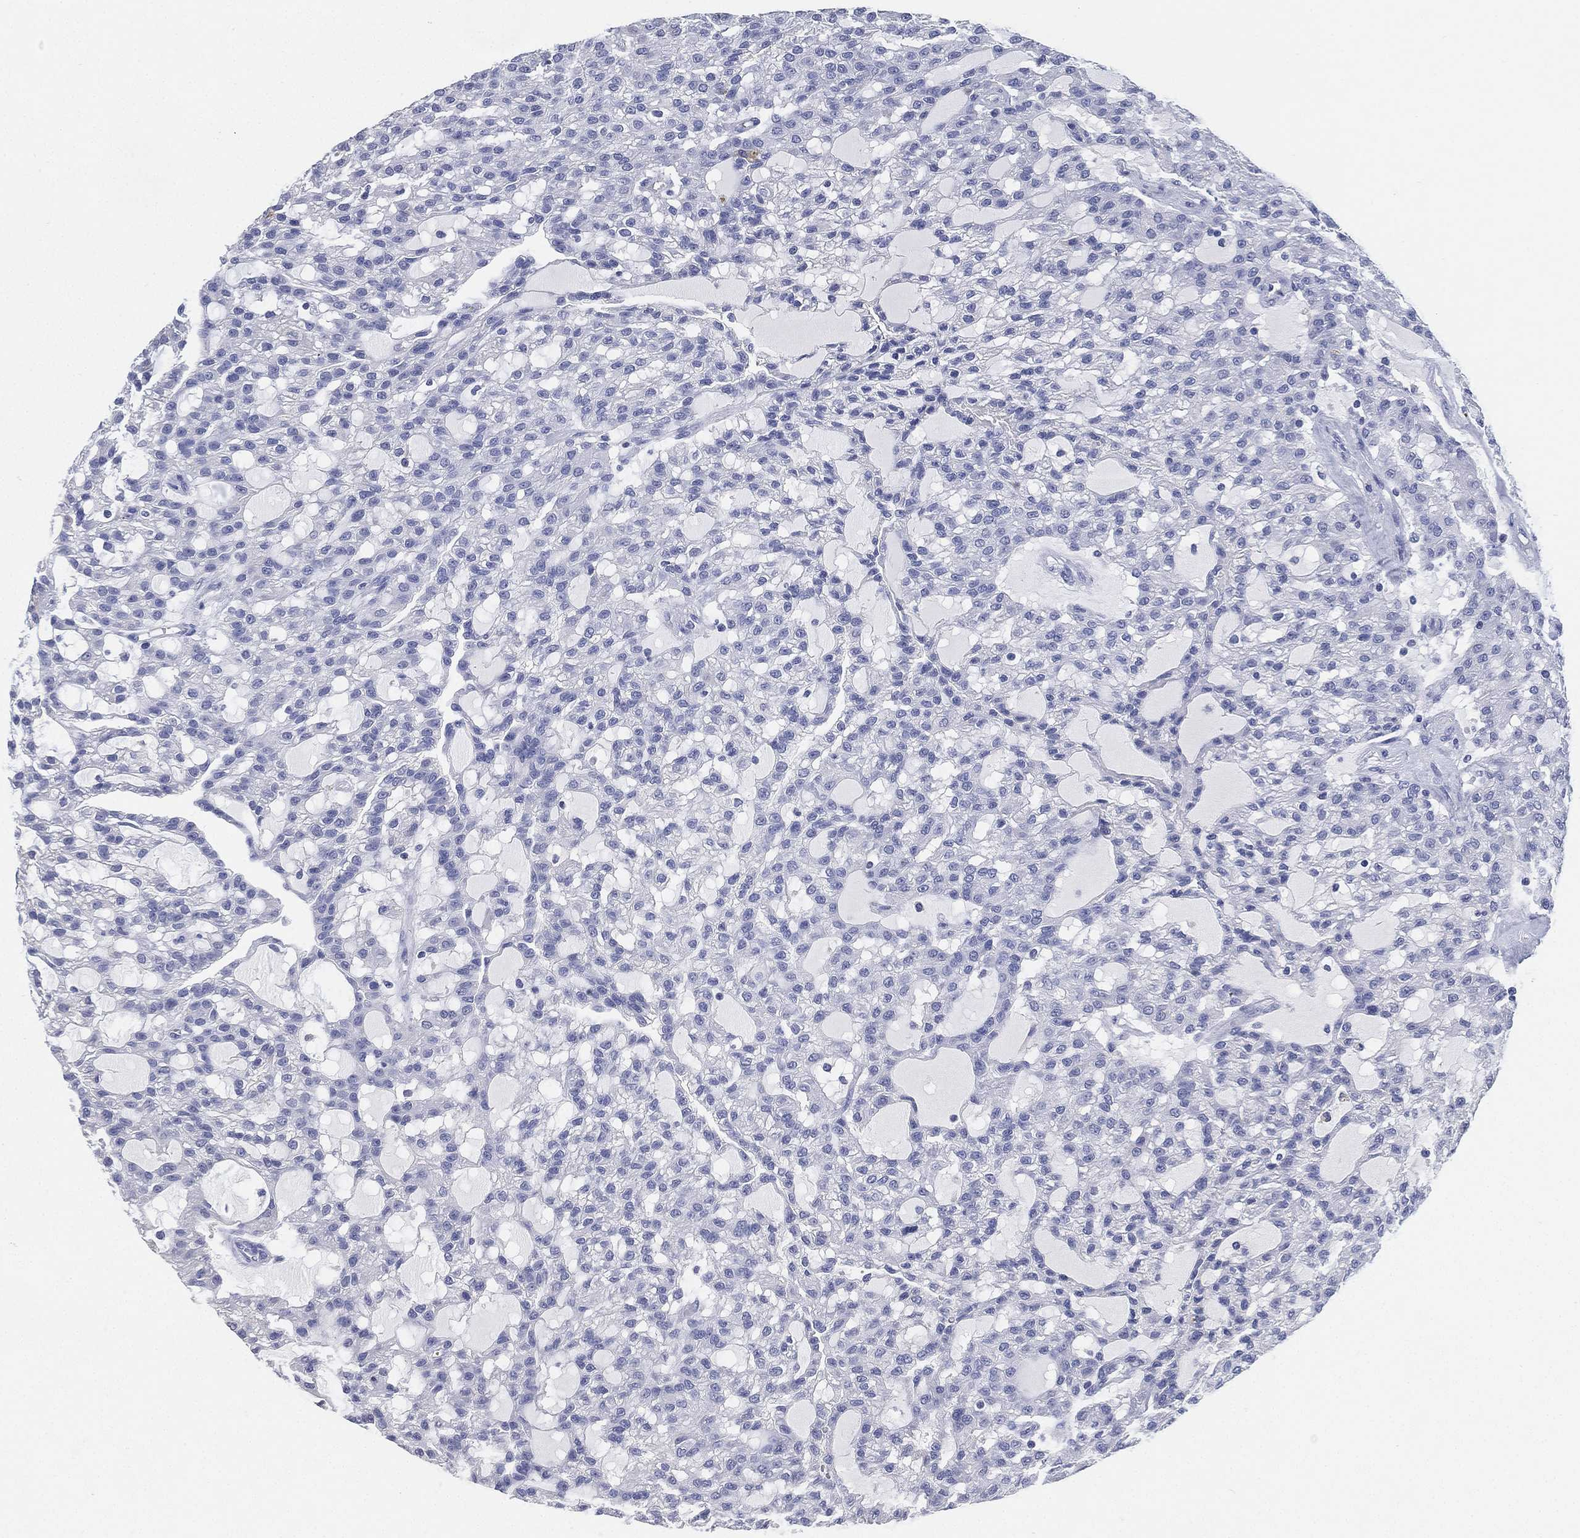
{"staining": {"intensity": "negative", "quantity": "none", "location": "none"}, "tissue": "renal cancer", "cell_type": "Tumor cells", "image_type": "cancer", "snomed": [{"axis": "morphology", "description": "Adenocarcinoma, NOS"}, {"axis": "topography", "description": "Kidney"}], "caption": "Tumor cells are negative for brown protein staining in adenocarcinoma (renal). (DAB (3,3'-diaminobenzidine) immunohistochemistry (IHC) visualized using brightfield microscopy, high magnification).", "gene": "IYD", "patient": {"sex": "male", "age": 63}}